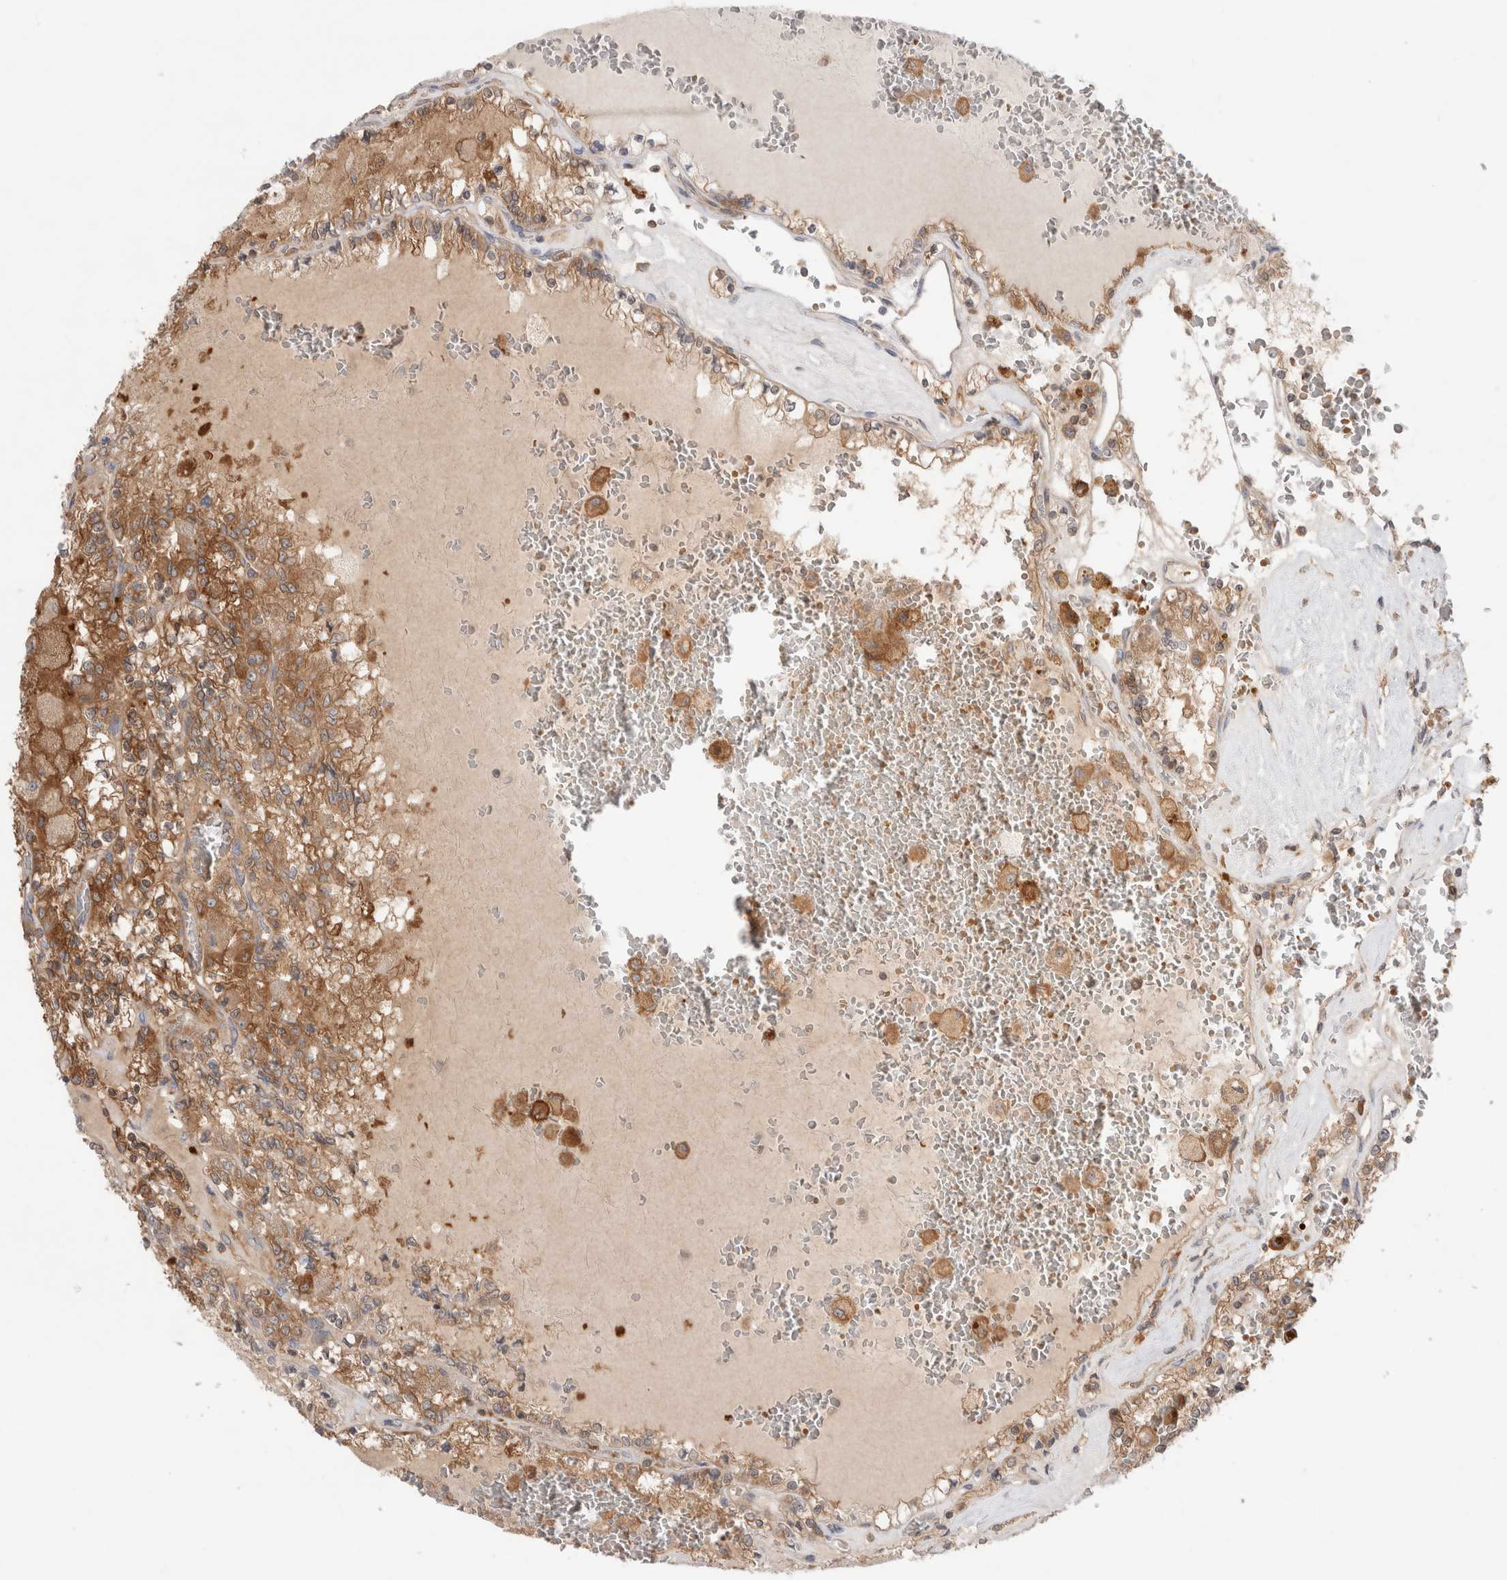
{"staining": {"intensity": "moderate", "quantity": ">75%", "location": "cytoplasmic/membranous"}, "tissue": "renal cancer", "cell_type": "Tumor cells", "image_type": "cancer", "snomed": [{"axis": "morphology", "description": "Adenocarcinoma, NOS"}, {"axis": "topography", "description": "Kidney"}], "caption": "A photomicrograph of renal adenocarcinoma stained for a protein displays moderate cytoplasmic/membranous brown staining in tumor cells.", "gene": "KLHL14", "patient": {"sex": "female", "age": 56}}